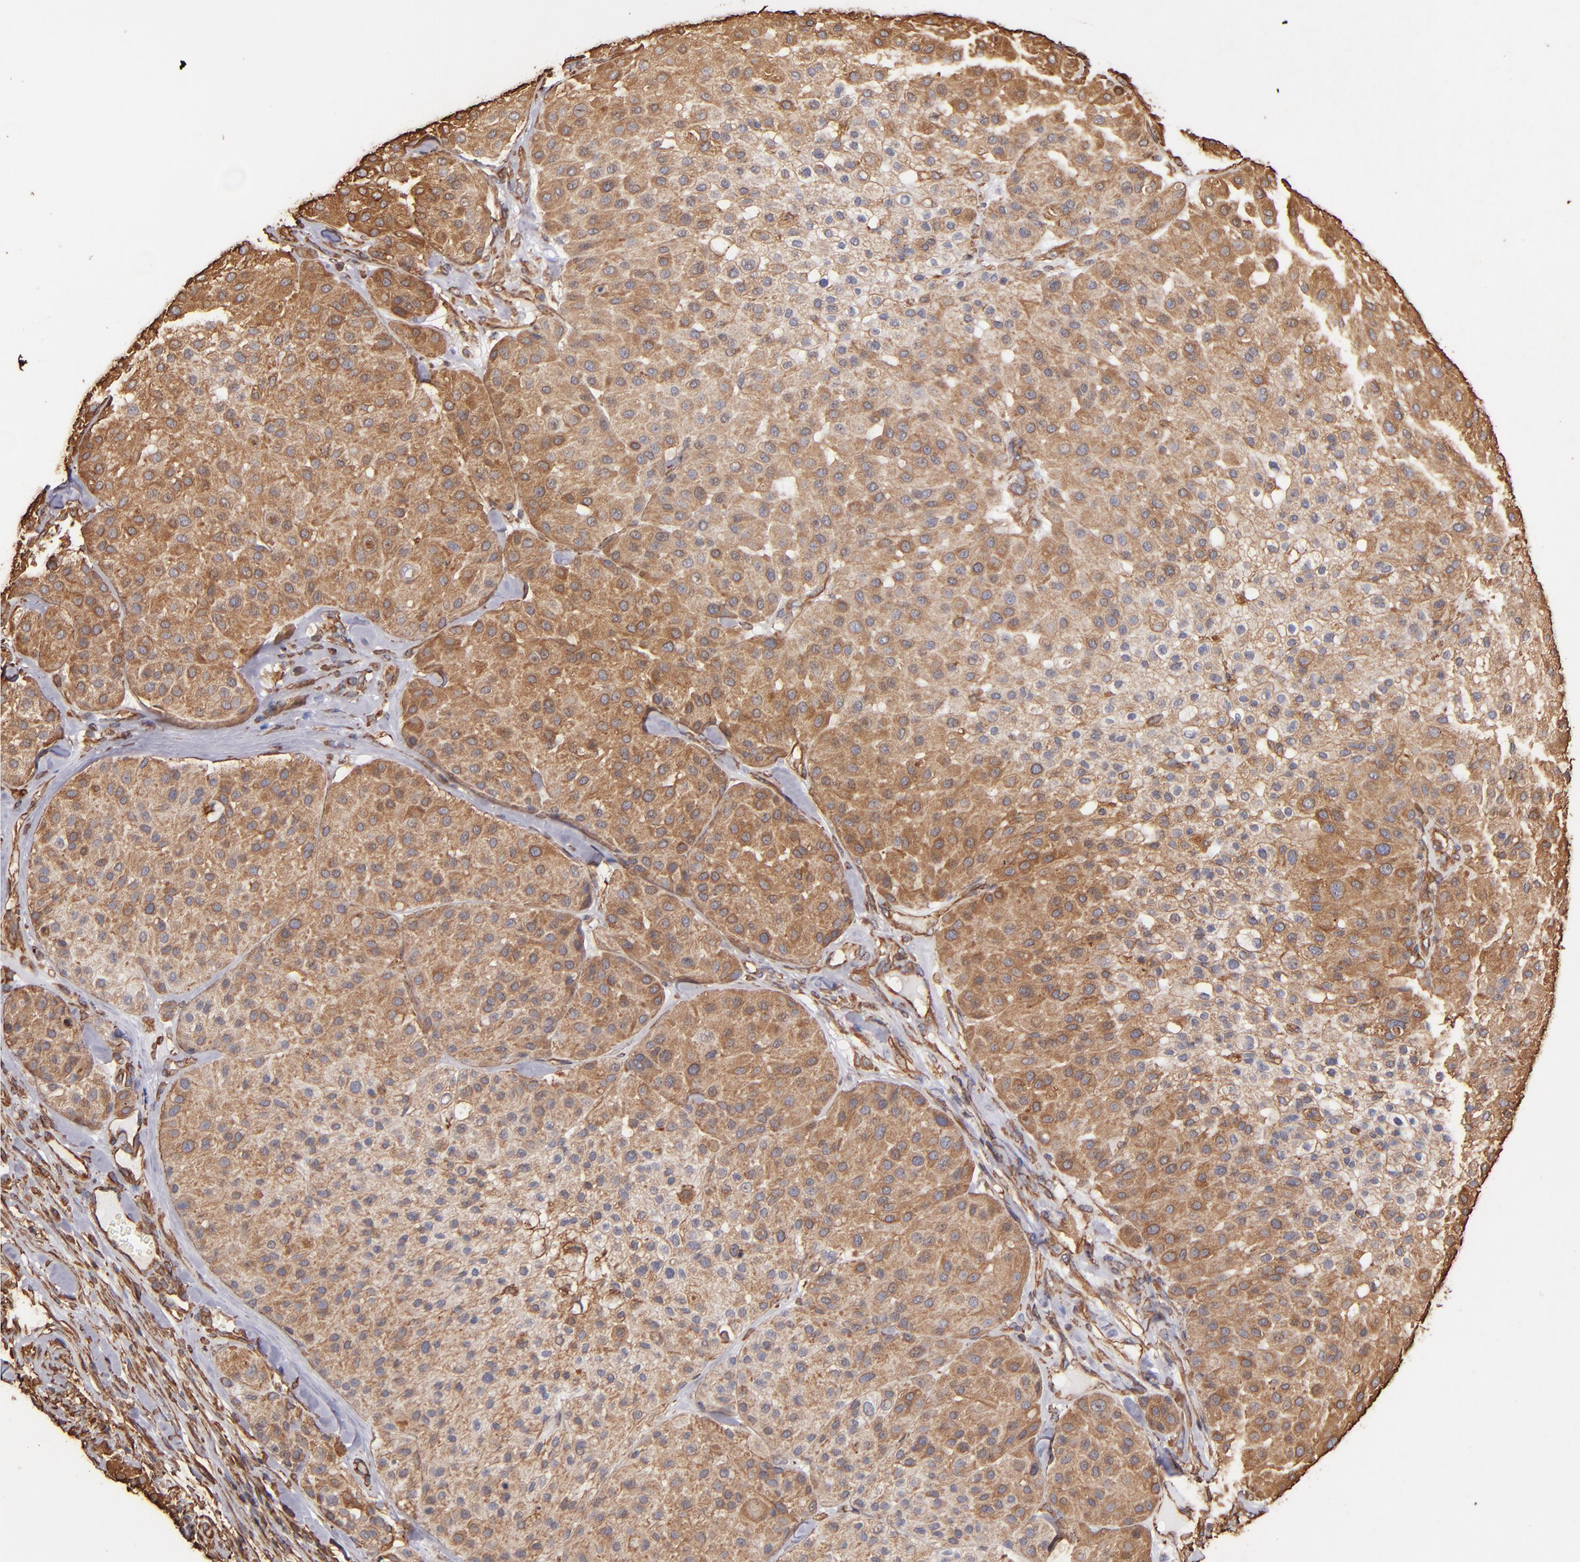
{"staining": {"intensity": "moderate", "quantity": ">75%", "location": "cytoplasmic/membranous"}, "tissue": "melanoma", "cell_type": "Tumor cells", "image_type": "cancer", "snomed": [{"axis": "morphology", "description": "Normal tissue, NOS"}, {"axis": "morphology", "description": "Malignant melanoma, Metastatic site"}, {"axis": "topography", "description": "Skin"}], "caption": "Brown immunohistochemical staining in malignant melanoma (metastatic site) displays moderate cytoplasmic/membranous positivity in approximately >75% of tumor cells.", "gene": "VIM", "patient": {"sex": "male", "age": 41}}